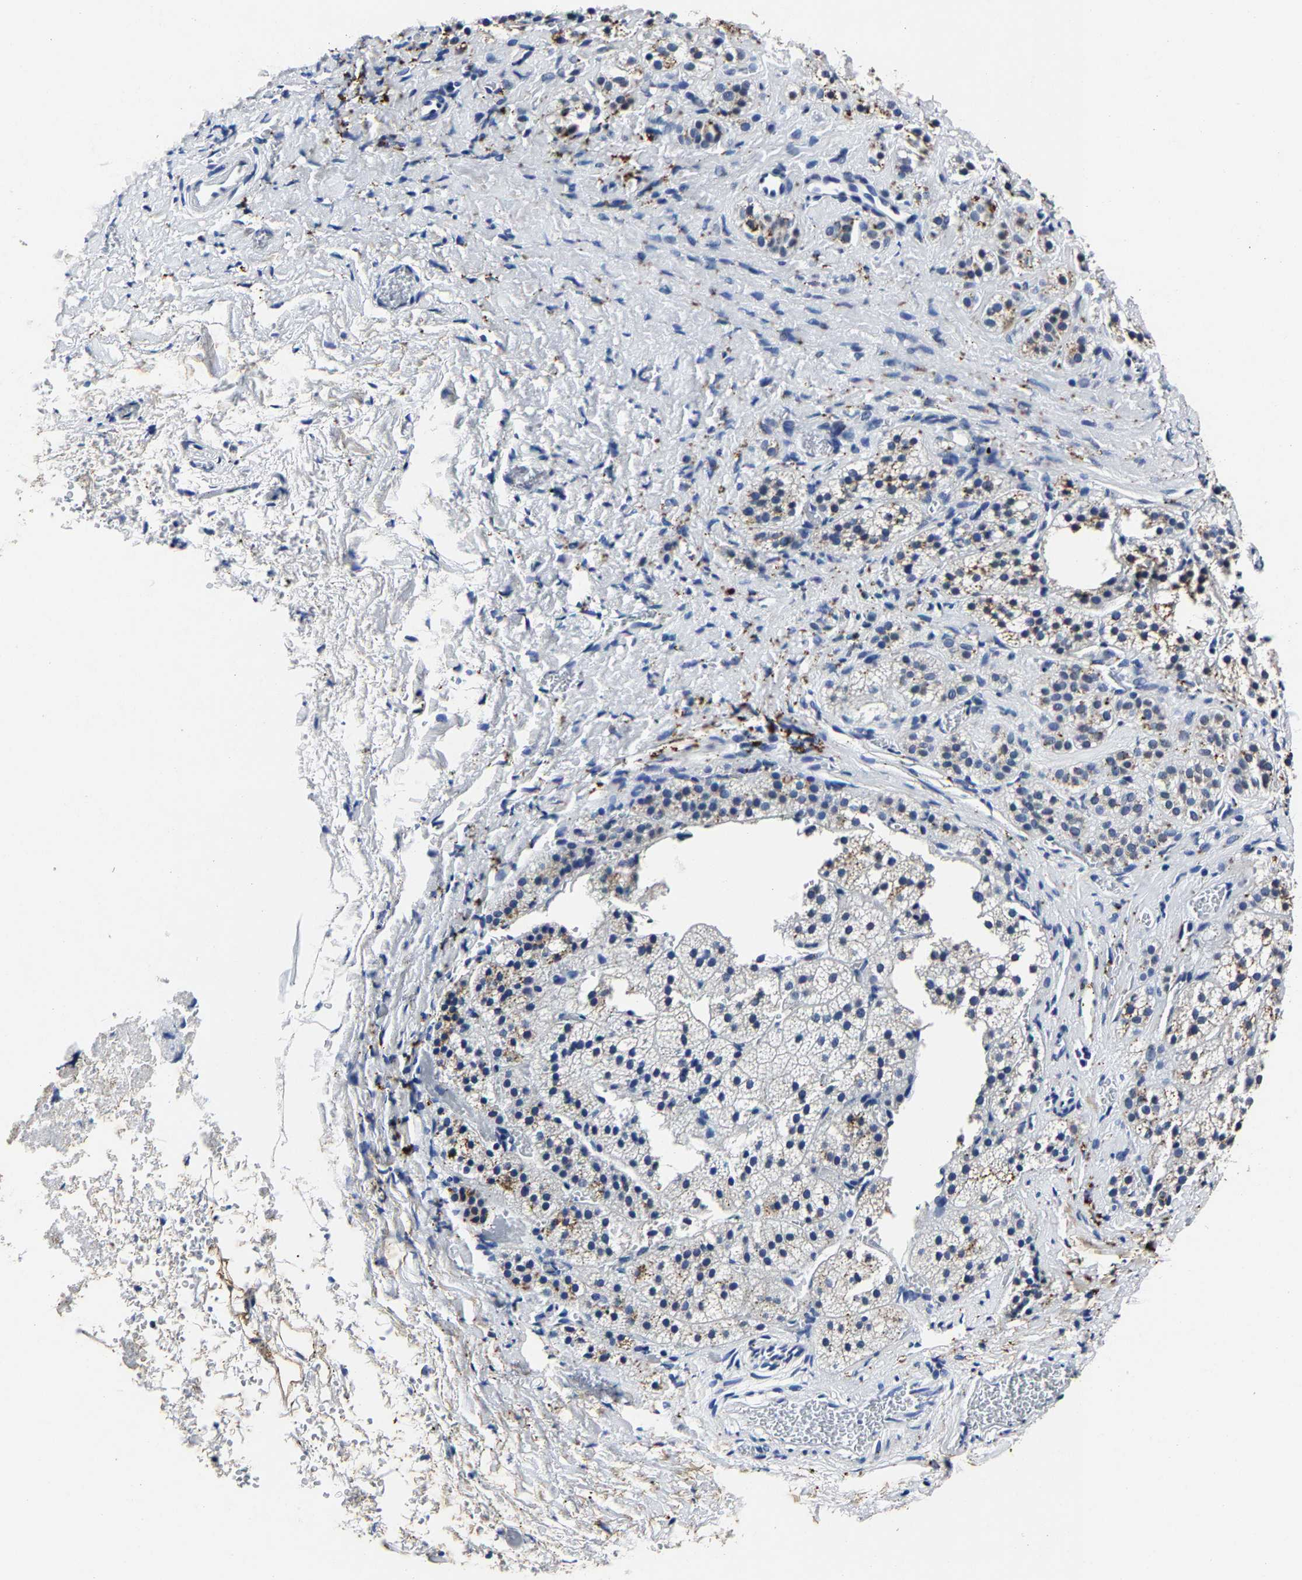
{"staining": {"intensity": "strong", "quantity": "<25%", "location": "cytoplasmic/membranous"}, "tissue": "adrenal gland", "cell_type": "Glandular cells", "image_type": "normal", "snomed": [{"axis": "morphology", "description": "Normal tissue, NOS"}, {"axis": "topography", "description": "Adrenal gland"}], "caption": "Strong cytoplasmic/membranous staining for a protein is seen in approximately <25% of glandular cells of normal adrenal gland using immunohistochemistry (IHC).", "gene": "RBM45", "patient": {"sex": "female", "age": 44}}